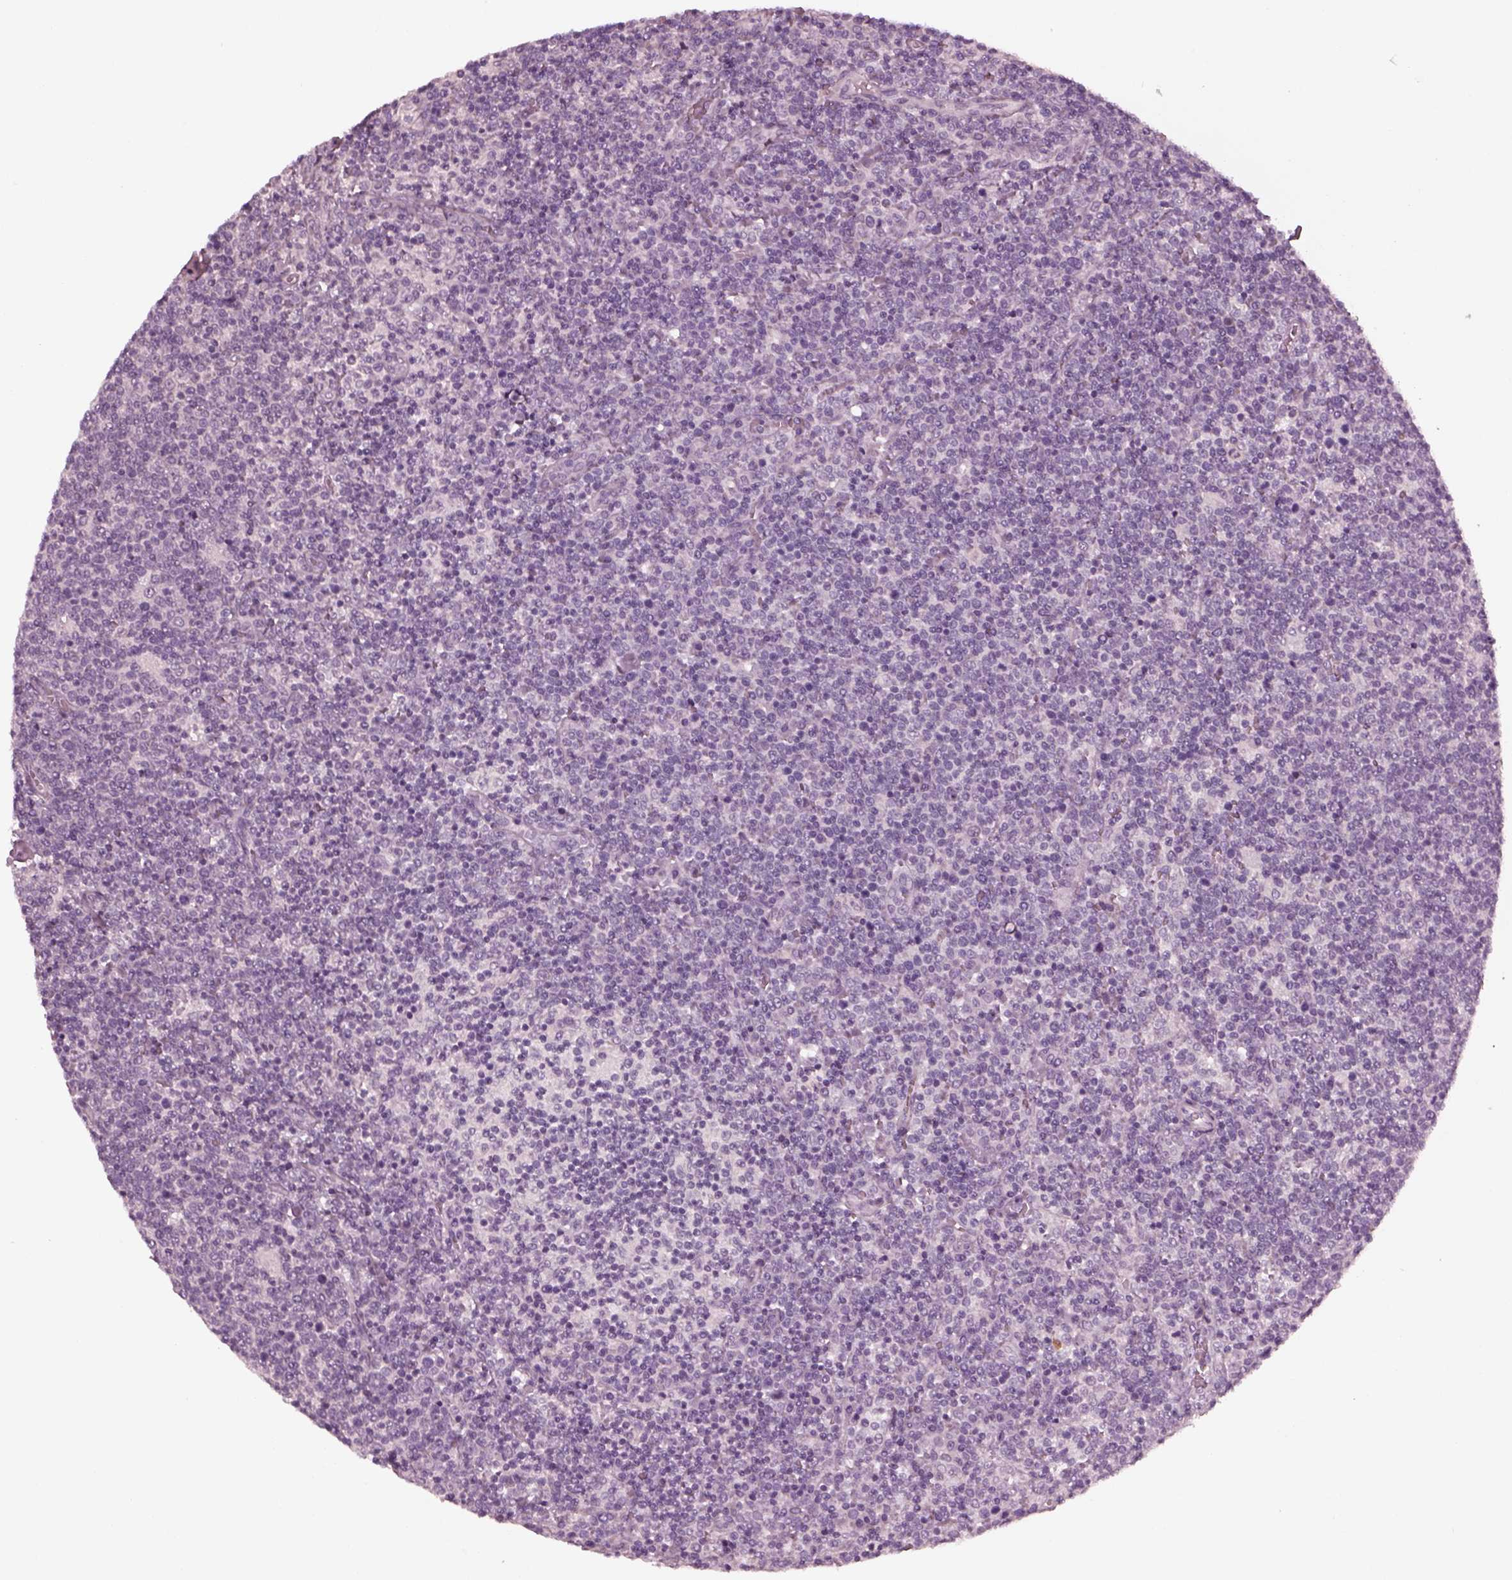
{"staining": {"intensity": "negative", "quantity": "none", "location": "none"}, "tissue": "lymphoma", "cell_type": "Tumor cells", "image_type": "cancer", "snomed": [{"axis": "morphology", "description": "Malignant lymphoma, non-Hodgkin's type, High grade"}, {"axis": "topography", "description": "Lymph node"}], "caption": "DAB immunohistochemical staining of human lymphoma demonstrates no significant expression in tumor cells.", "gene": "YY2", "patient": {"sex": "male", "age": 61}}